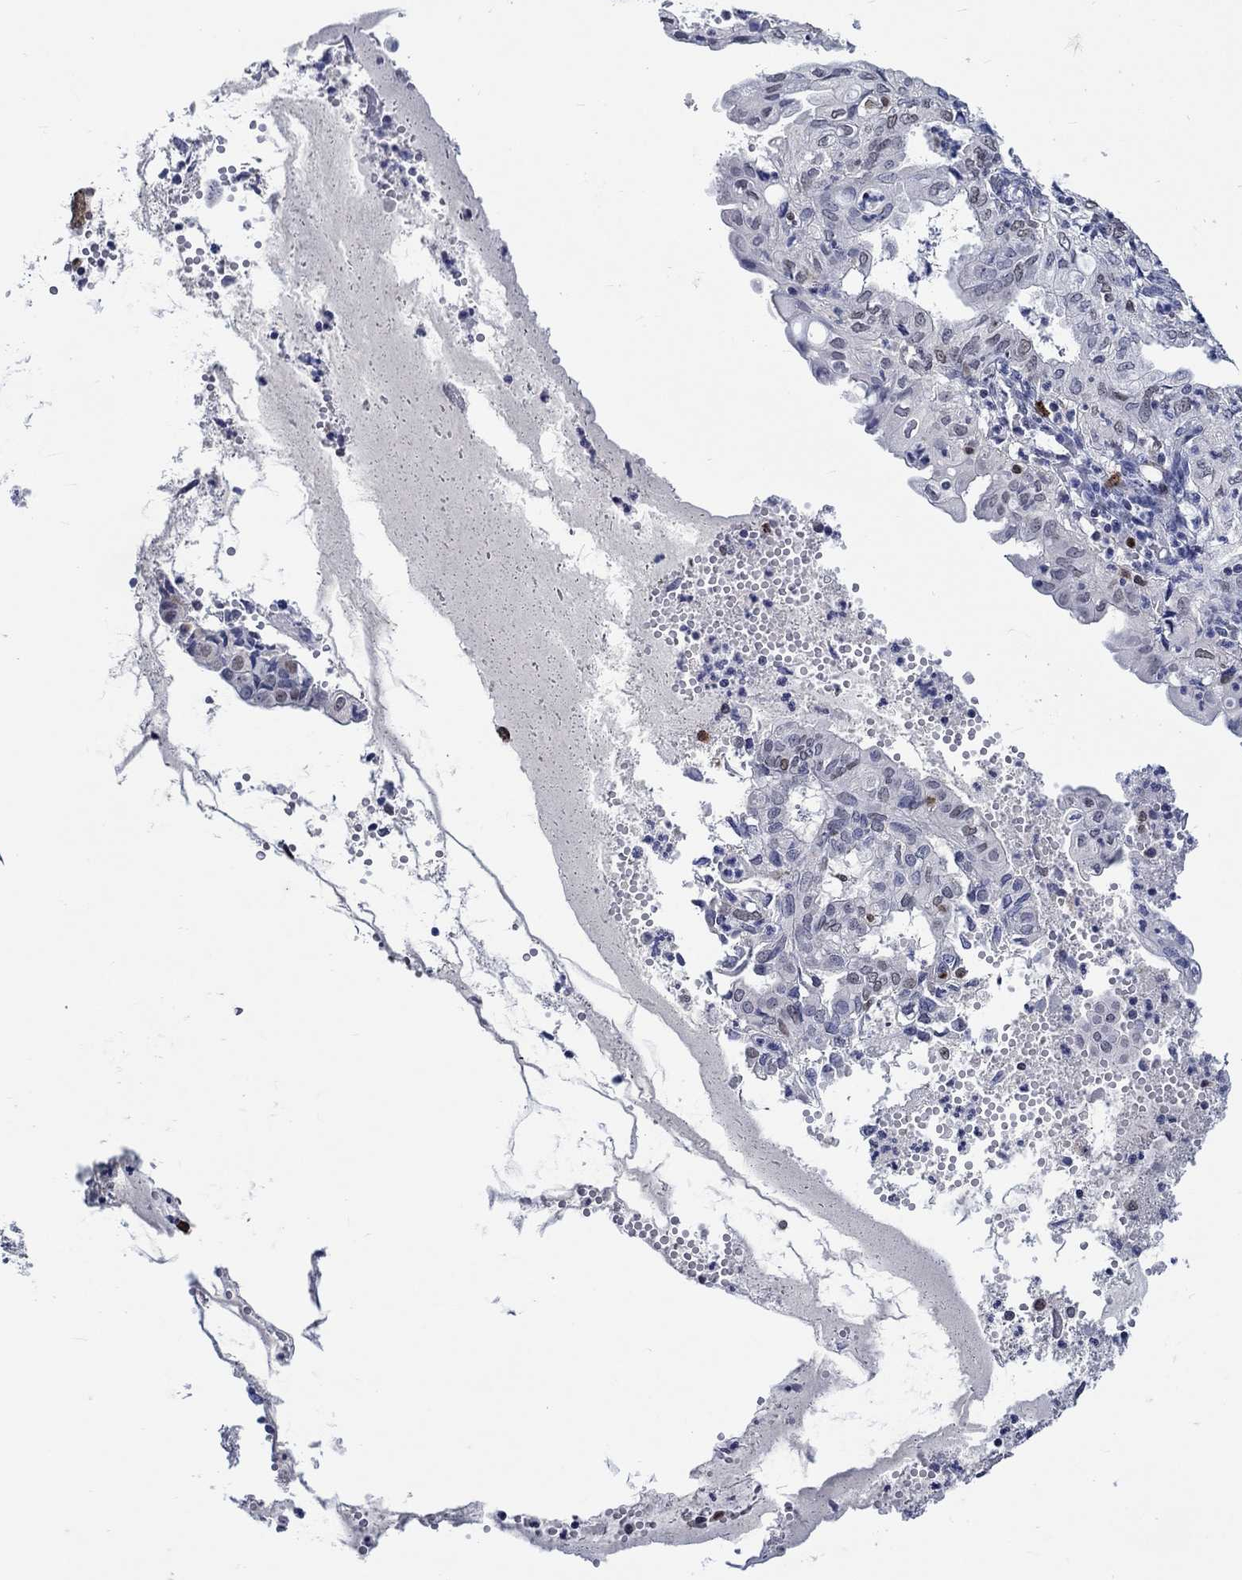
{"staining": {"intensity": "negative", "quantity": "none", "location": "none"}, "tissue": "endometrial cancer", "cell_type": "Tumor cells", "image_type": "cancer", "snomed": [{"axis": "morphology", "description": "Adenocarcinoma, NOS"}, {"axis": "topography", "description": "Endometrium"}], "caption": "IHC photomicrograph of neoplastic tissue: human adenocarcinoma (endometrial) stained with DAB (3,3'-diaminobenzidine) displays no significant protein expression in tumor cells.", "gene": "GATA2", "patient": {"sex": "female", "age": 68}}